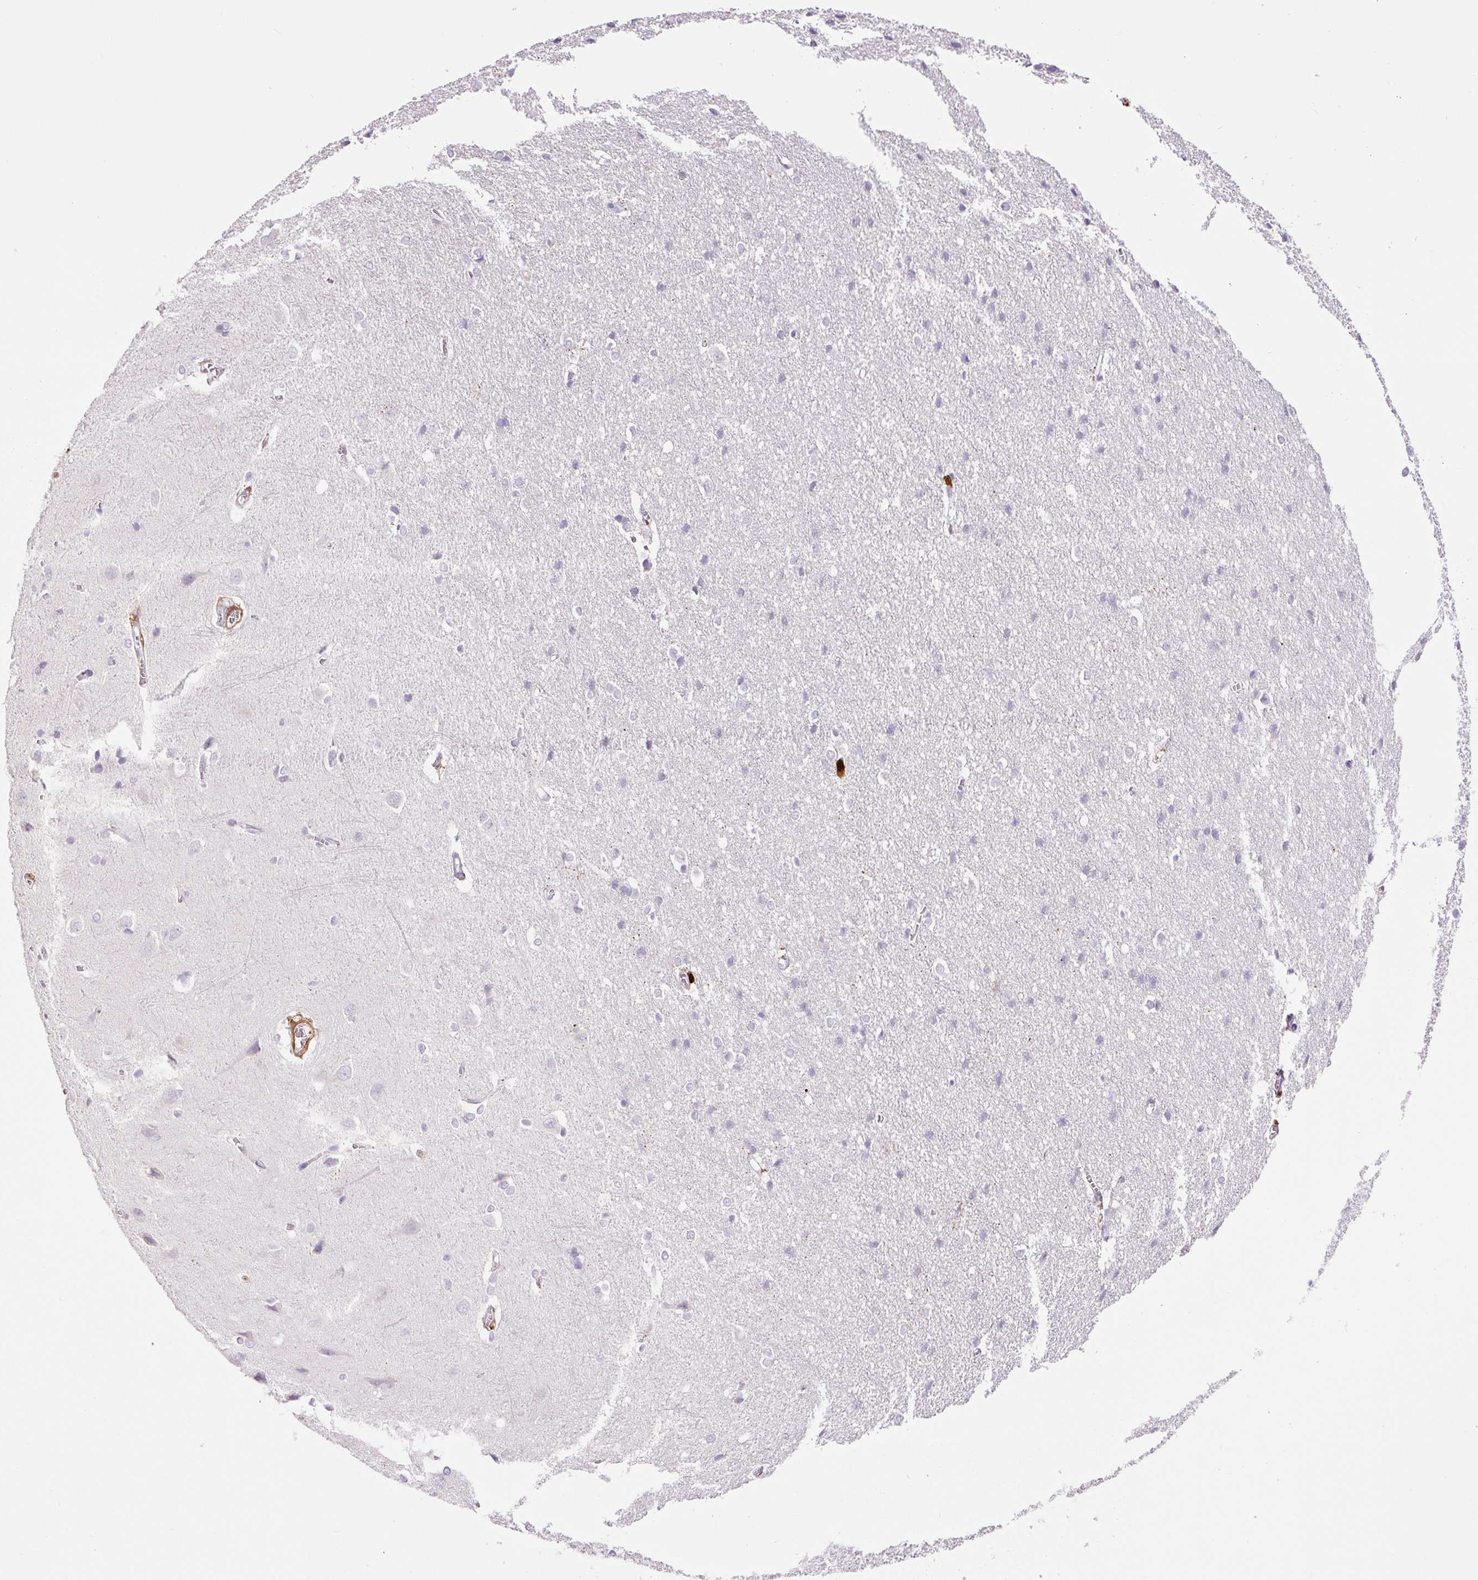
{"staining": {"intensity": "negative", "quantity": "none", "location": "none"}, "tissue": "cerebral cortex", "cell_type": "Endothelial cells", "image_type": "normal", "snomed": [{"axis": "morphology", "description": "Normal tissue, NOS"}, {"axis": "topography", "description": "Cerebral cortex"}], "caption": "A histopathology image of cerebral cortex stained for a protein demonstrates no brown staining in endothelial cells.", "gene": "S100A4", "patient": {"sex": "male", "age": 37}}